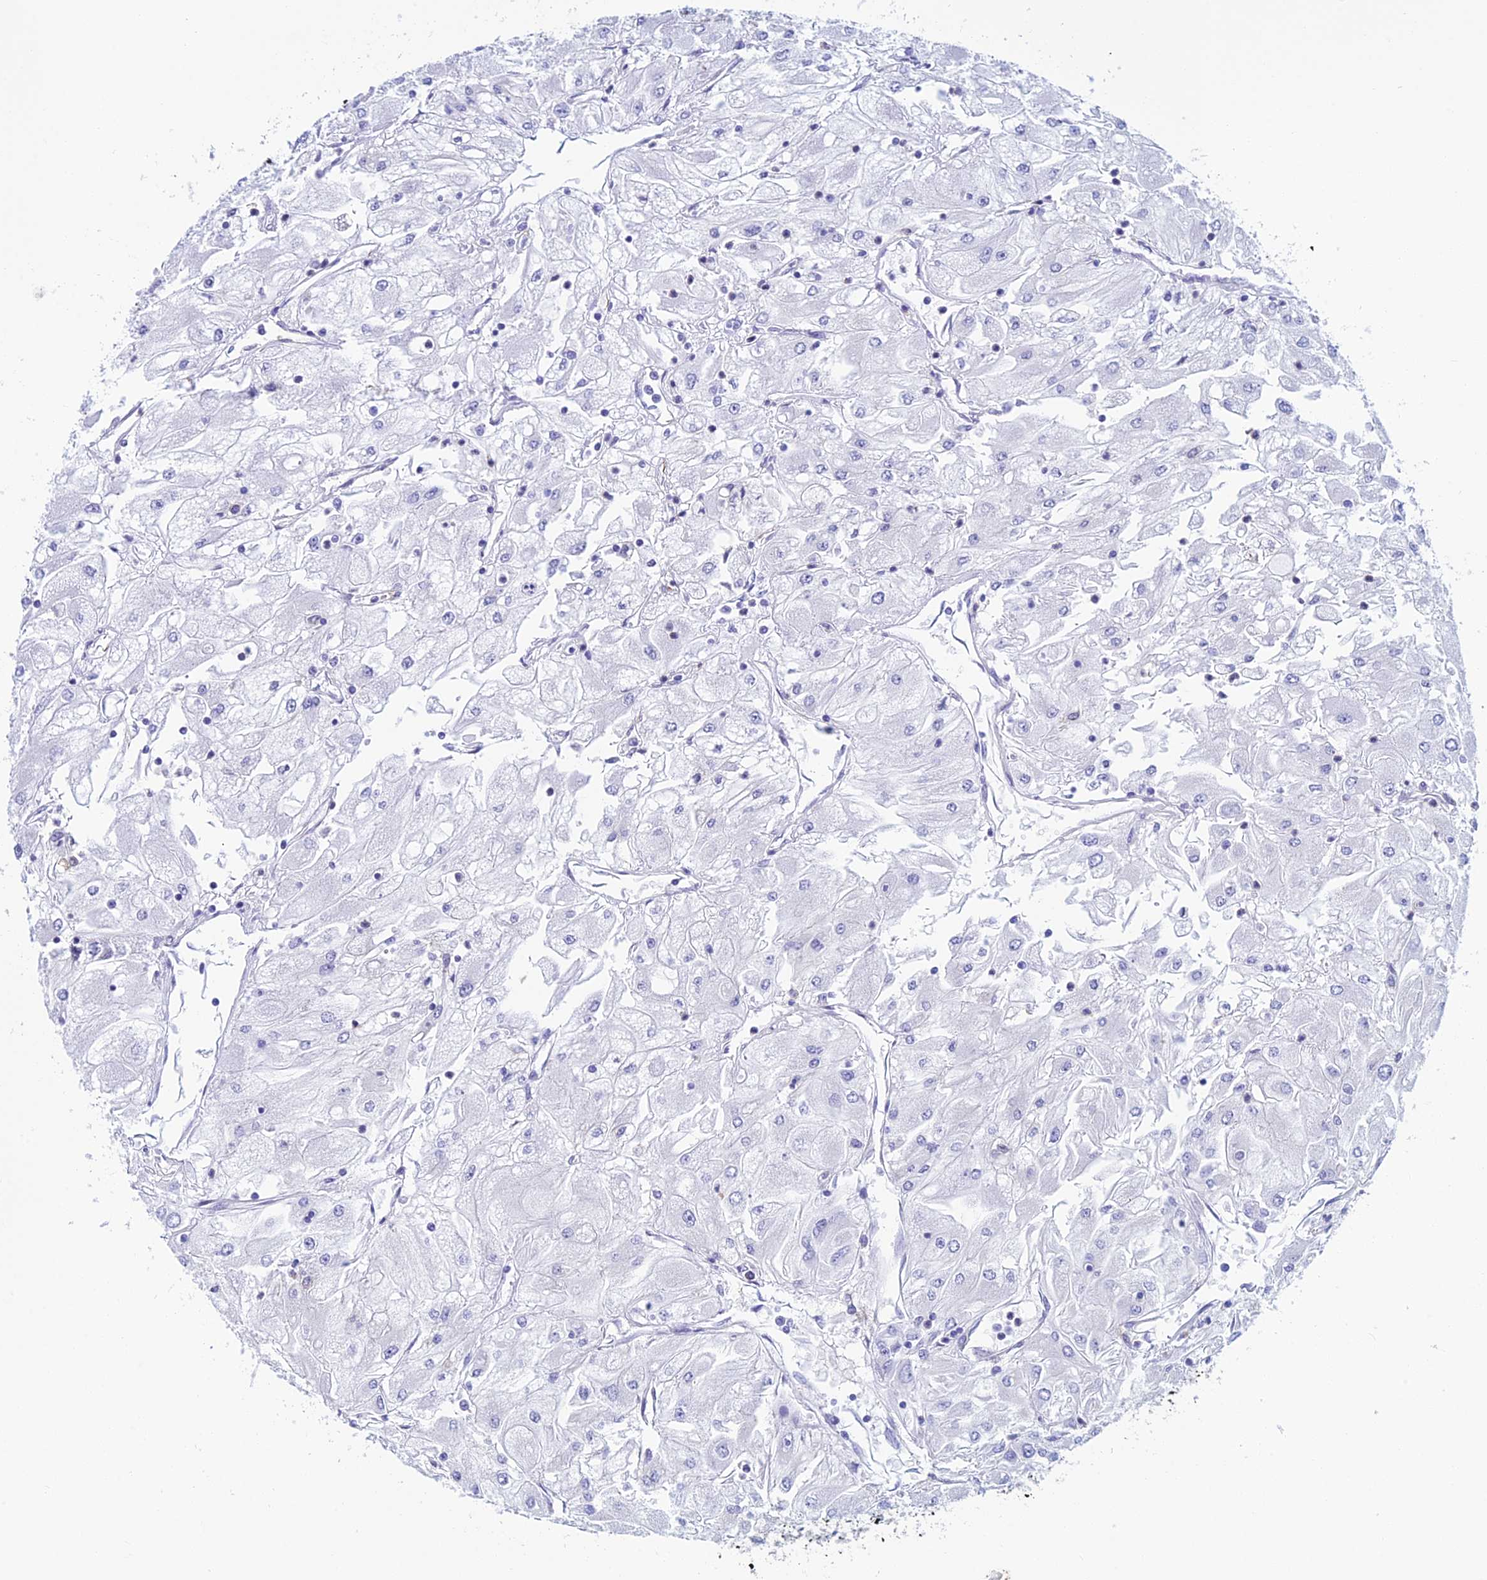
{"staining": {"intensity": "weak", "quantity": "<25%", "location": "cytoplasmic/membranous"}, "tissue": "renal cancer", "cell_type": "Tumor cells", "image_type": "cancer", "snomed": [{"axis": "morphology", "description": "Adenocarcinoma, NOS"}, {"axis": "topography", "description": "Kidney"}], "caption": "Immunohistochemical staining of human renal adenocarcinoma reveals no significant expression in tumor cells.", "gene": "KCNK17", "patient": {"sex": "male", "age": 80}}